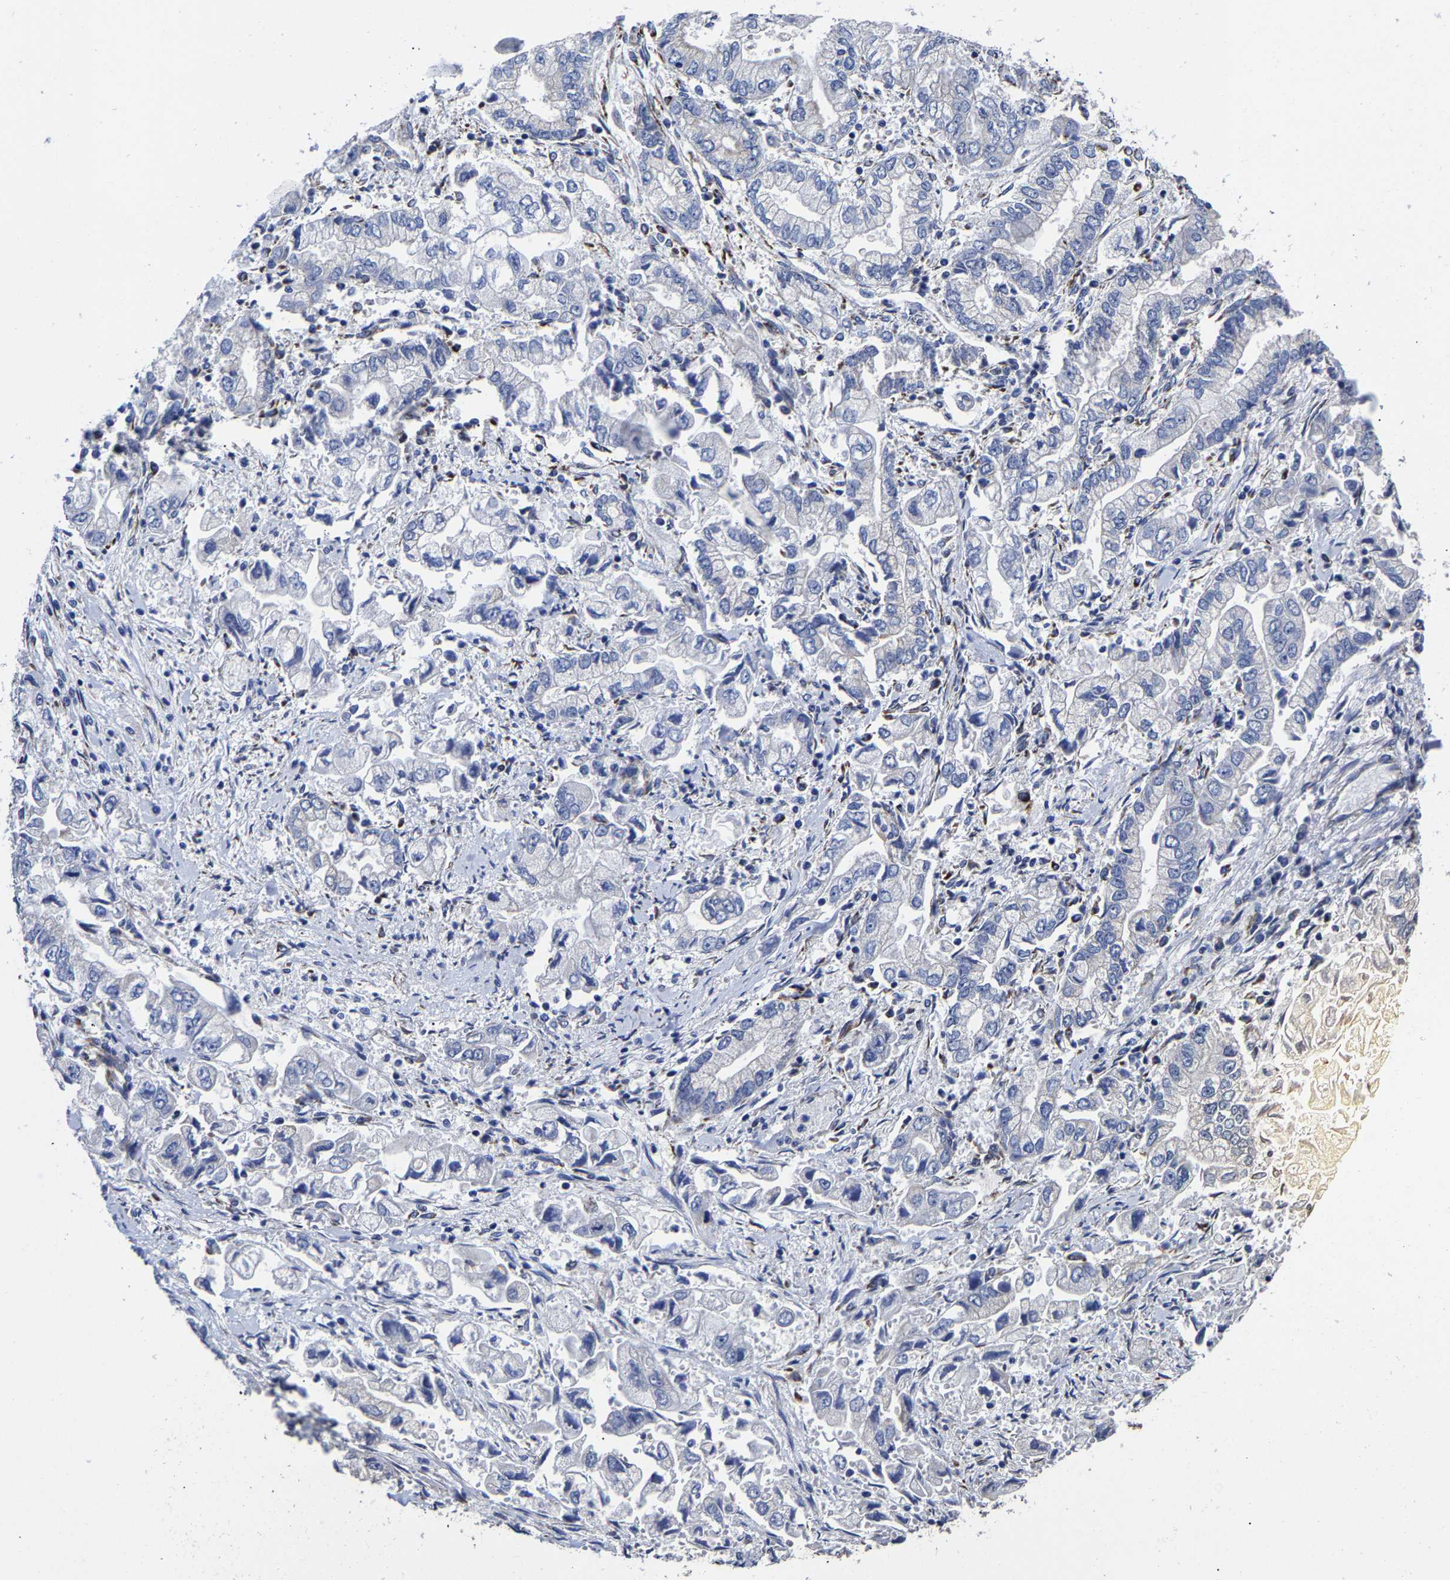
{"staining": {"intensity": "negative", "quantity": "none", "location": "none"}, "tissue": "stomach cancer", "cell_type": "Tumor cells", "image_type": "cancer", "snomed": [{"axis": "morphology", "description": "Normal tissue, NOS"}, {"axis": "morphology", "description": "Adenocarcinoma, NOS"}, {"axis": "topography", "description": "Stomach"}], "caption": "The photomicrograph demonstrates no staining of tumor cells in adenocarcinoma (stomach).", "gene": "AASS", "patient": {"sex": "male", "age": 62}}